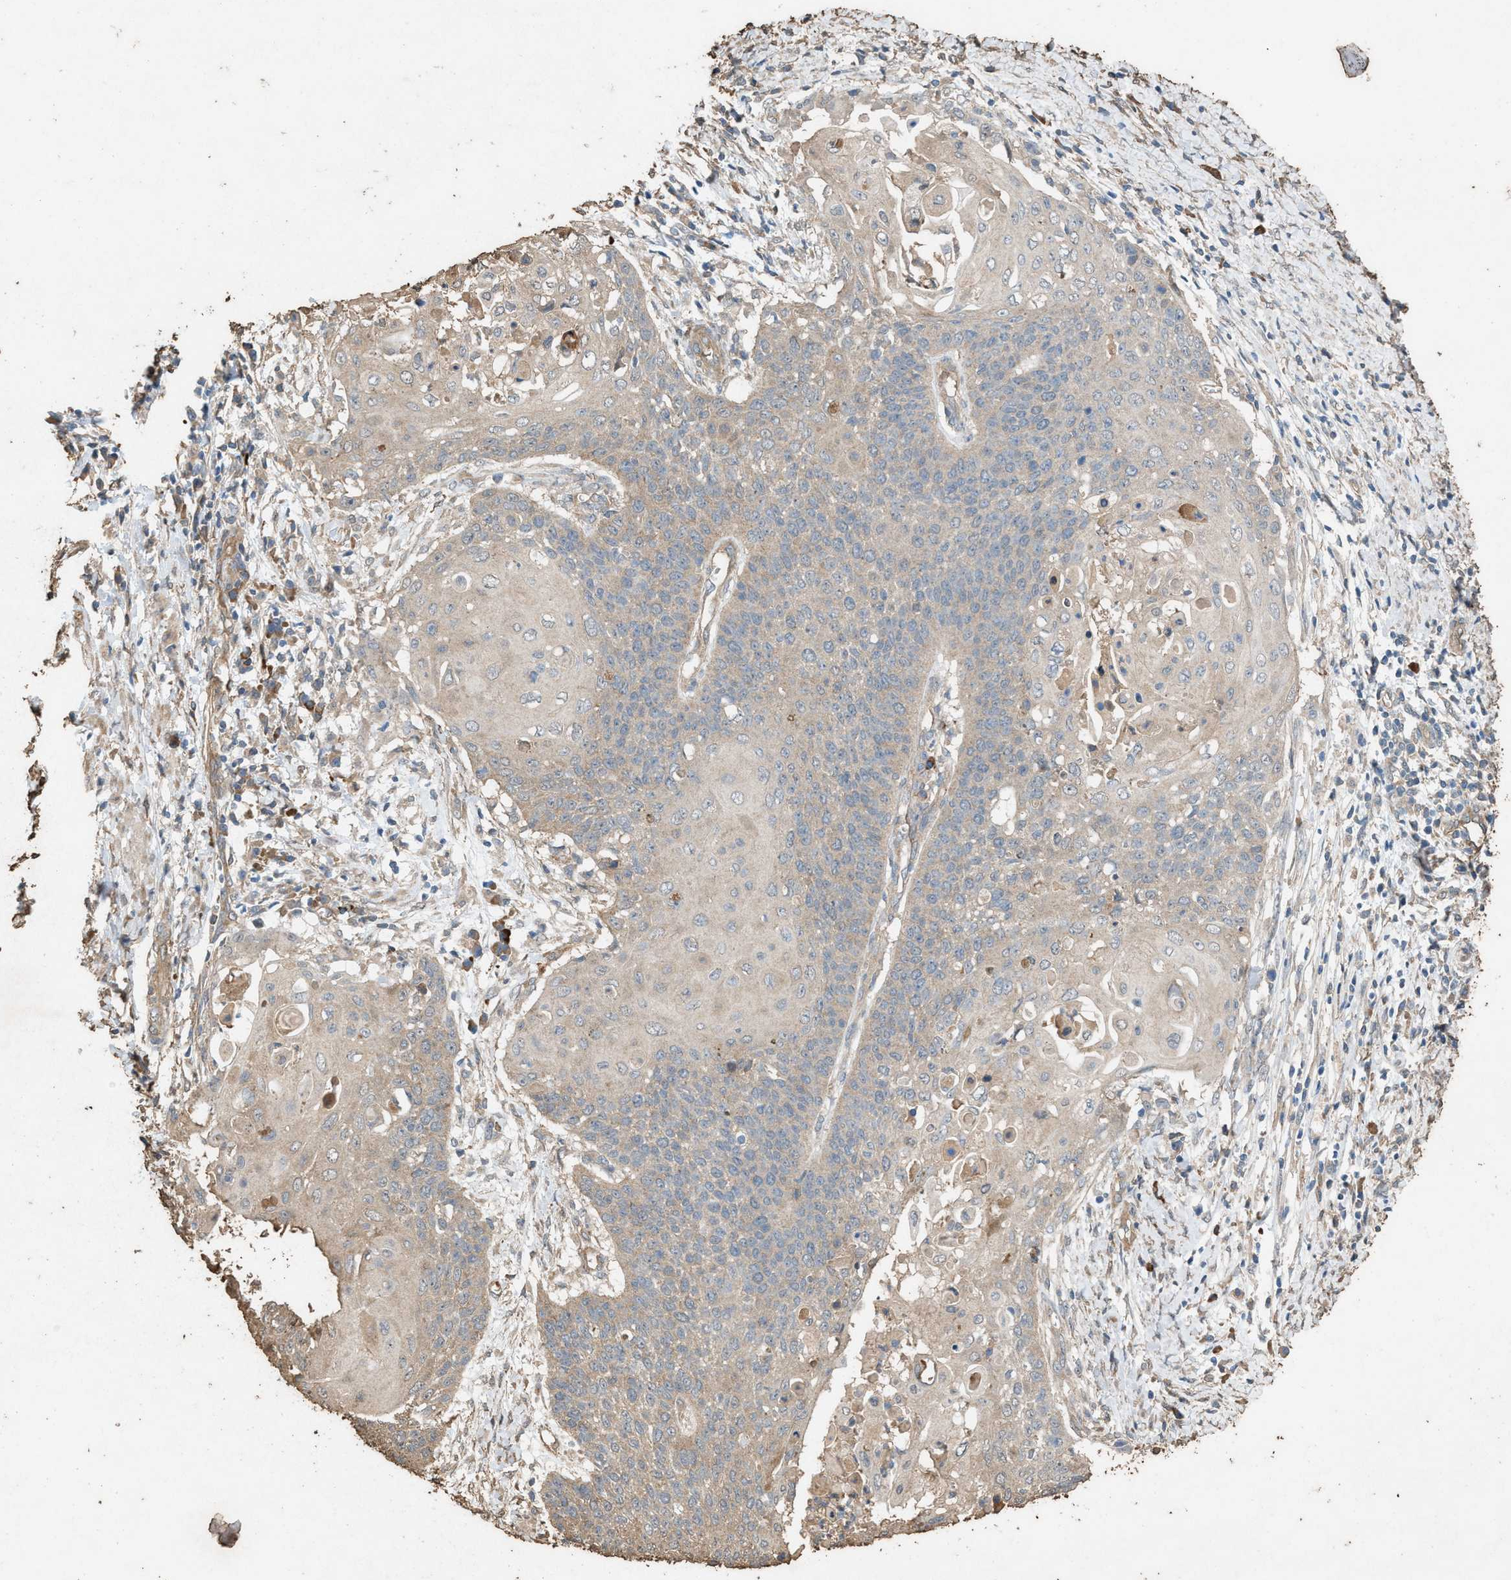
{"staining": {"intensity": "weak", "quantity": "<25%", "location": "cytoplasmic/membranous"}, "tissue": "cervical cancer", "cell_type": "Tumor cells", "image_type": "cancer", "snomed": [{"axis": "morphology", "description": "Squamous cell carcinoma, NOS"}, {"axis": "topography", "description": "Cervix"}], "caption": "Histopathology image shows no protein expression in tumor cells of cervical squamous cell carcinoma tissue. (DAB IHC, high magnification).", "gene": "DCAF7", "patient": {"sex": "female", "age": 39}}